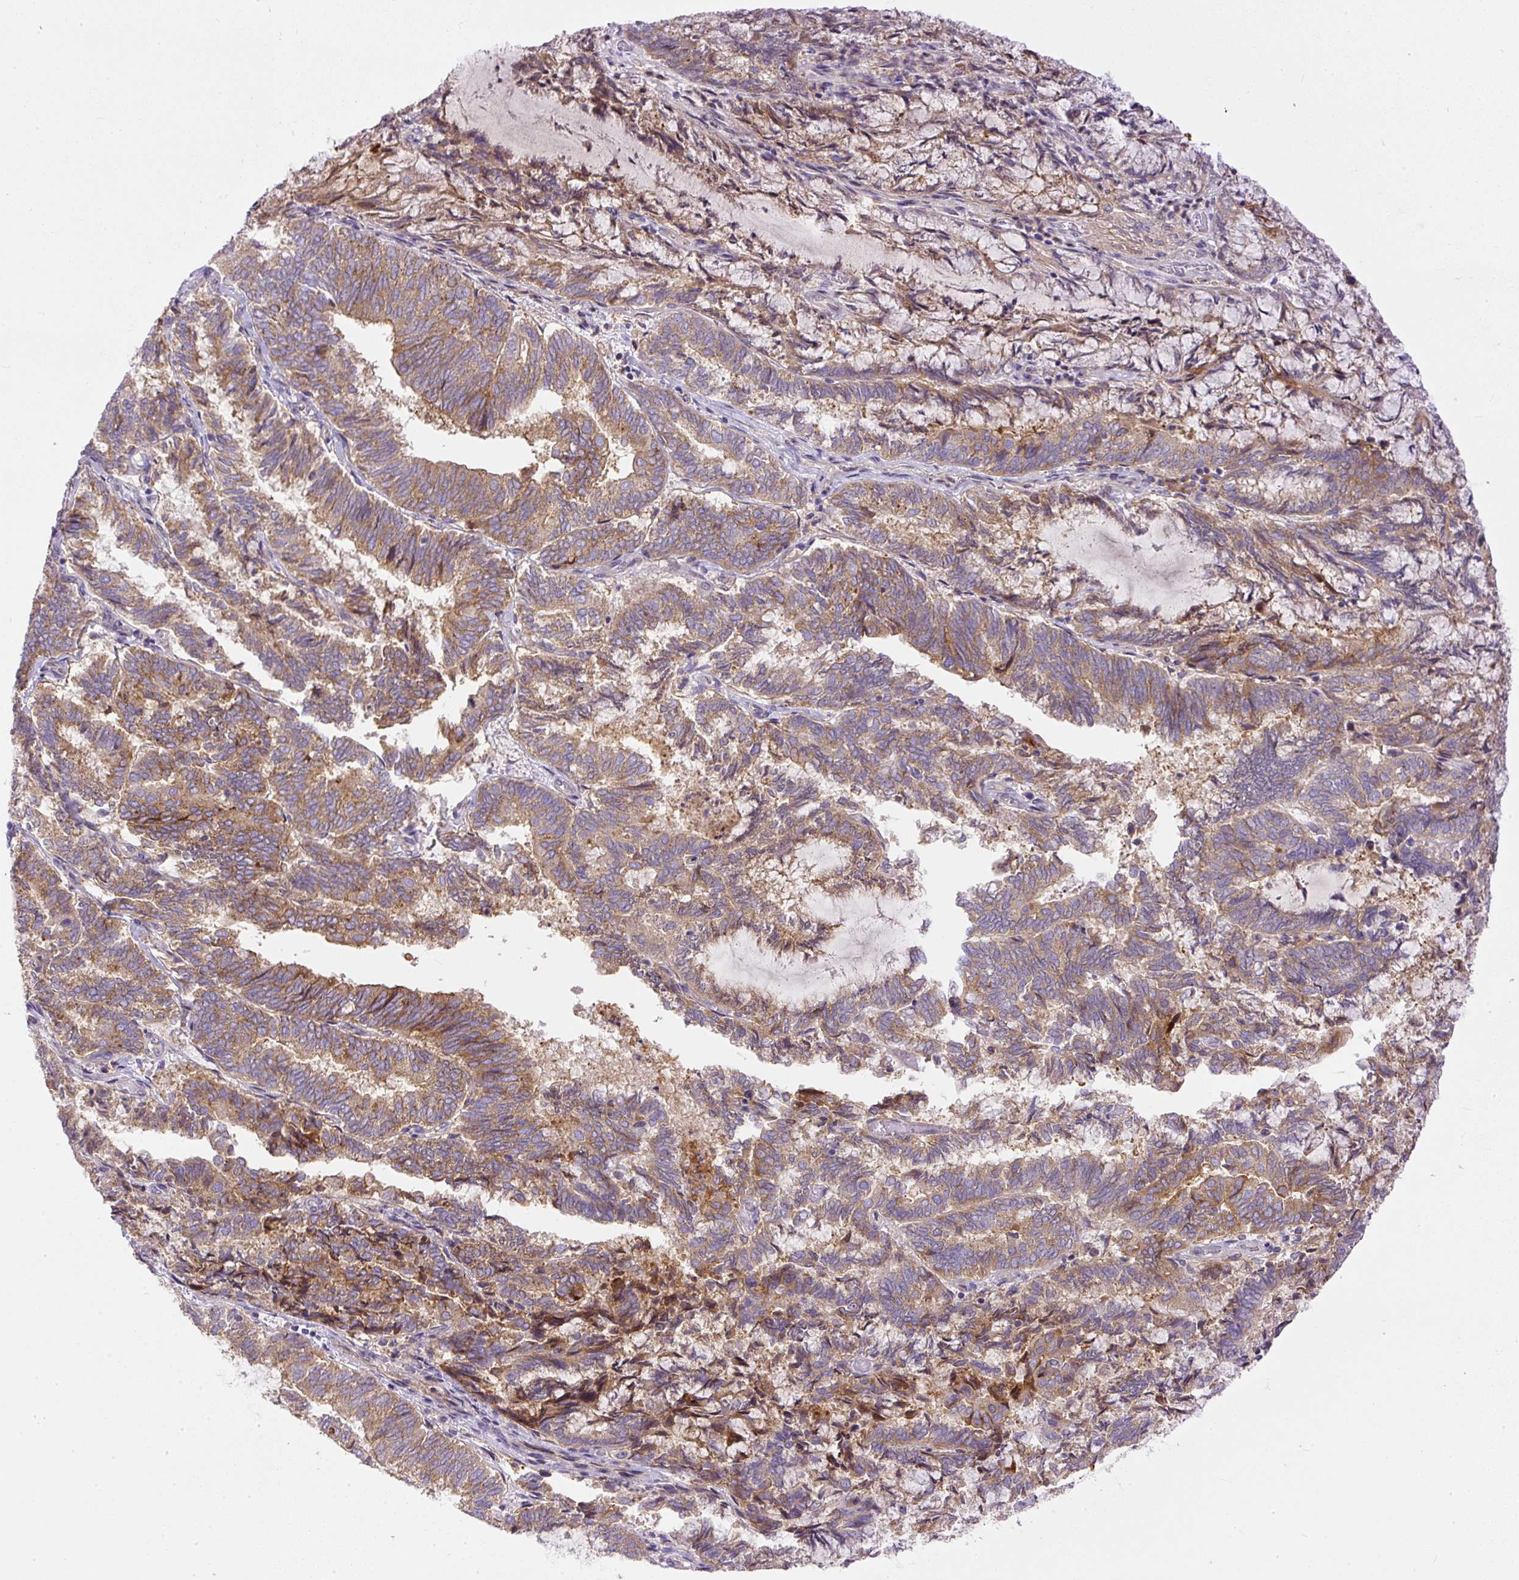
{"staining": {"intensity": "moderate", "quantity": ">75%", "location": "cytoplasmic/membranous"}, "tissue": "endometrial cancer", "cell_type": "Tumor cells", "image_type": "cancer", "snomed": [{"axis": "morphology", "description": "Adenocarcinoma, NOS"}, {"axis": "topography", "description": "Endometrium"}], "caption": "The immunohistochemical stain shows moderate cytoplasmic/membranous expression in tumor cells of adenocarcinoma (endometrial) tissue. The staining was performed using DAB, with brown indicating positive protein expression. Nuclei are stained blue with hematoxylin.", "gene": "DAPK1", "patient": {"sex": "female", "age": 80}}